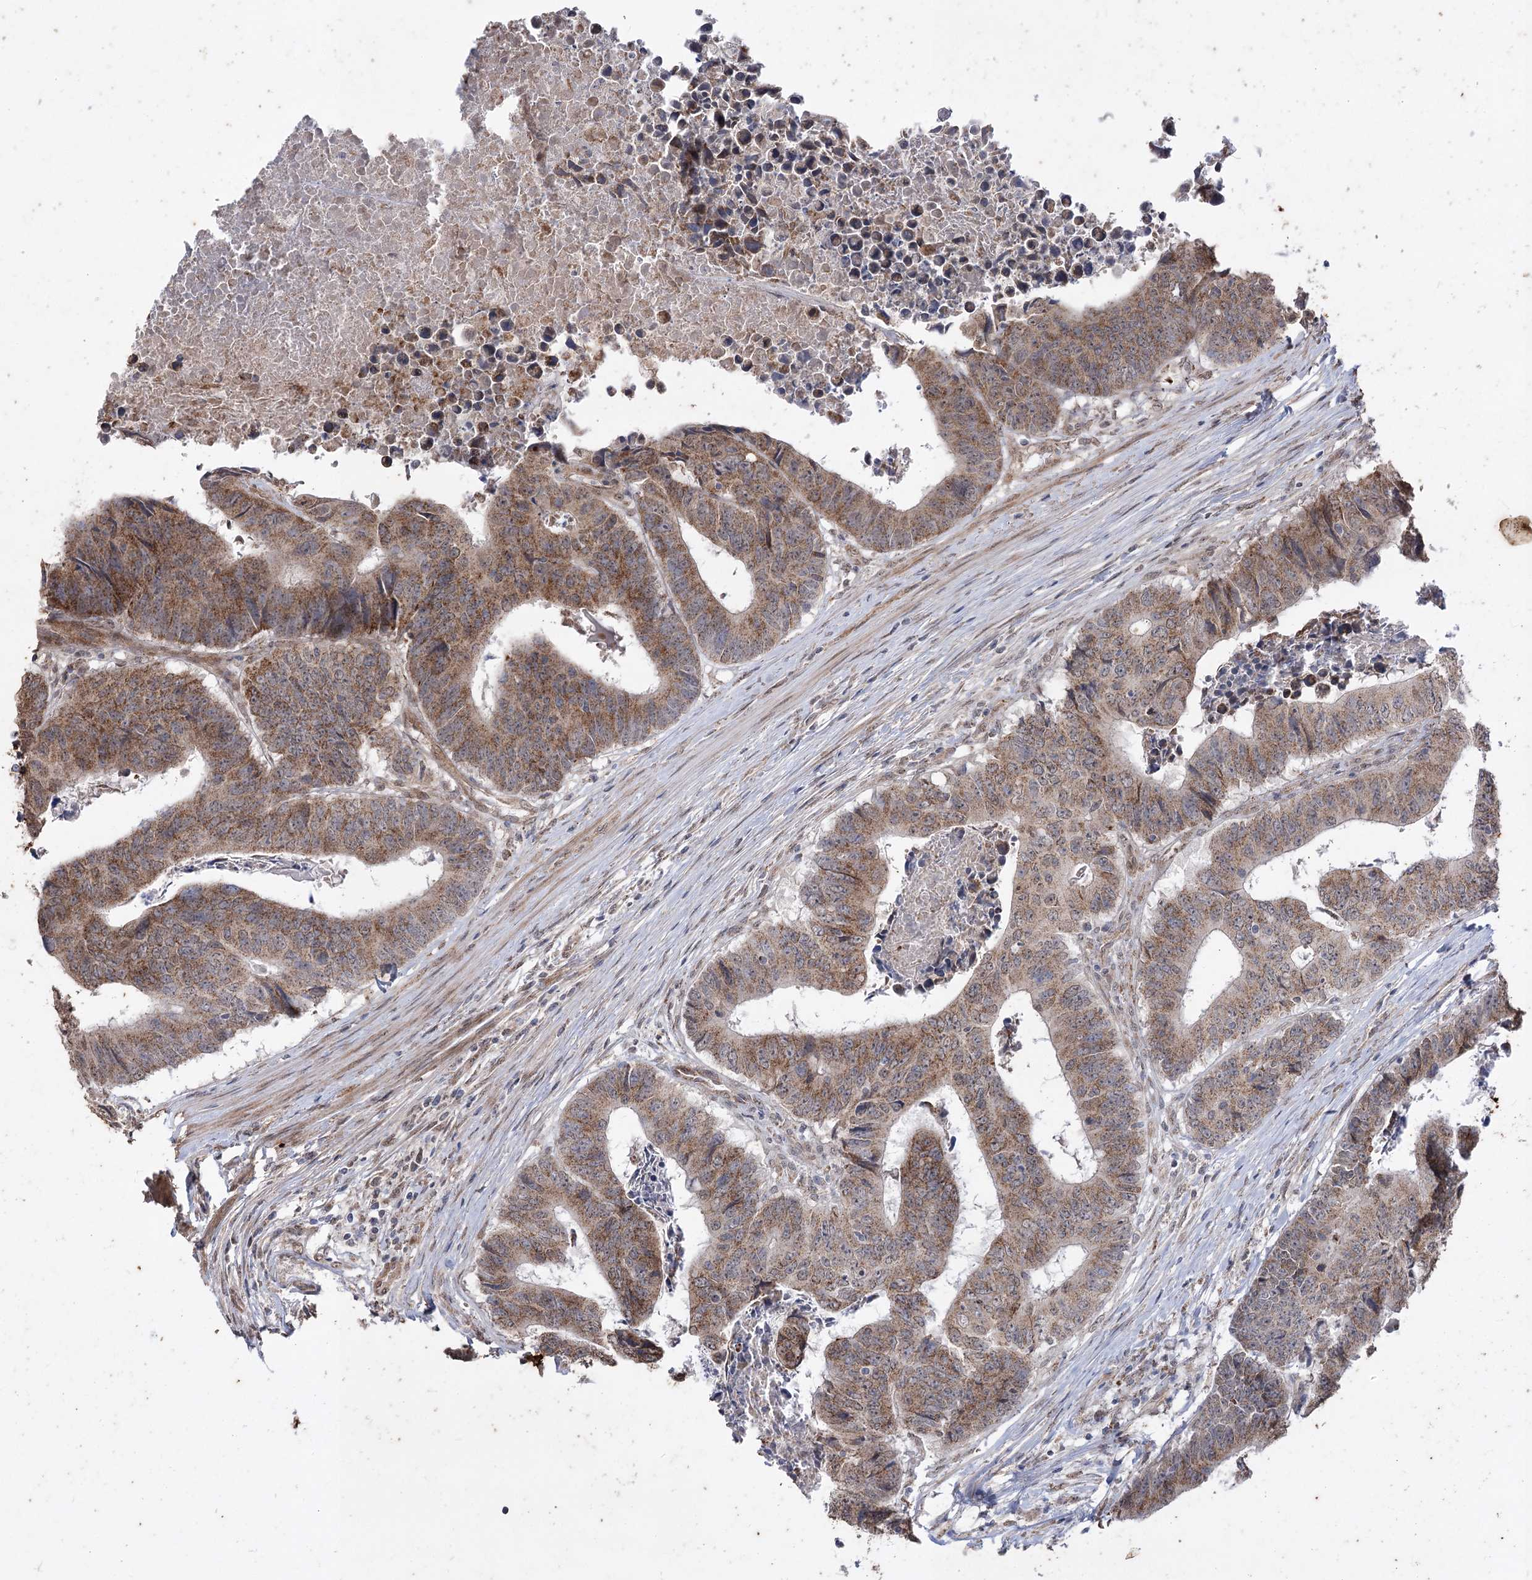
{"staining": {"intensity": "moderate", "quantity": ">75%", "location": "cytoplasmic/membranous"}, "tissue": "colorectal cancer", "cell_type": "Tumor cells", "image_type": "cancer", "snomed": [{"axis": "morphology", "description": "Adenocarcinoma, NOS"}, {"axis": "topography", "description": "Rectum"}], "caption": "Colorectal cancer (adenocarcinoma) stained for a protein exhibits moderate cytoplasmic/membranous positivity in tumor cells.", "gene": "ZSCAN23", "patient": {"sex": "male", "age": 84}}